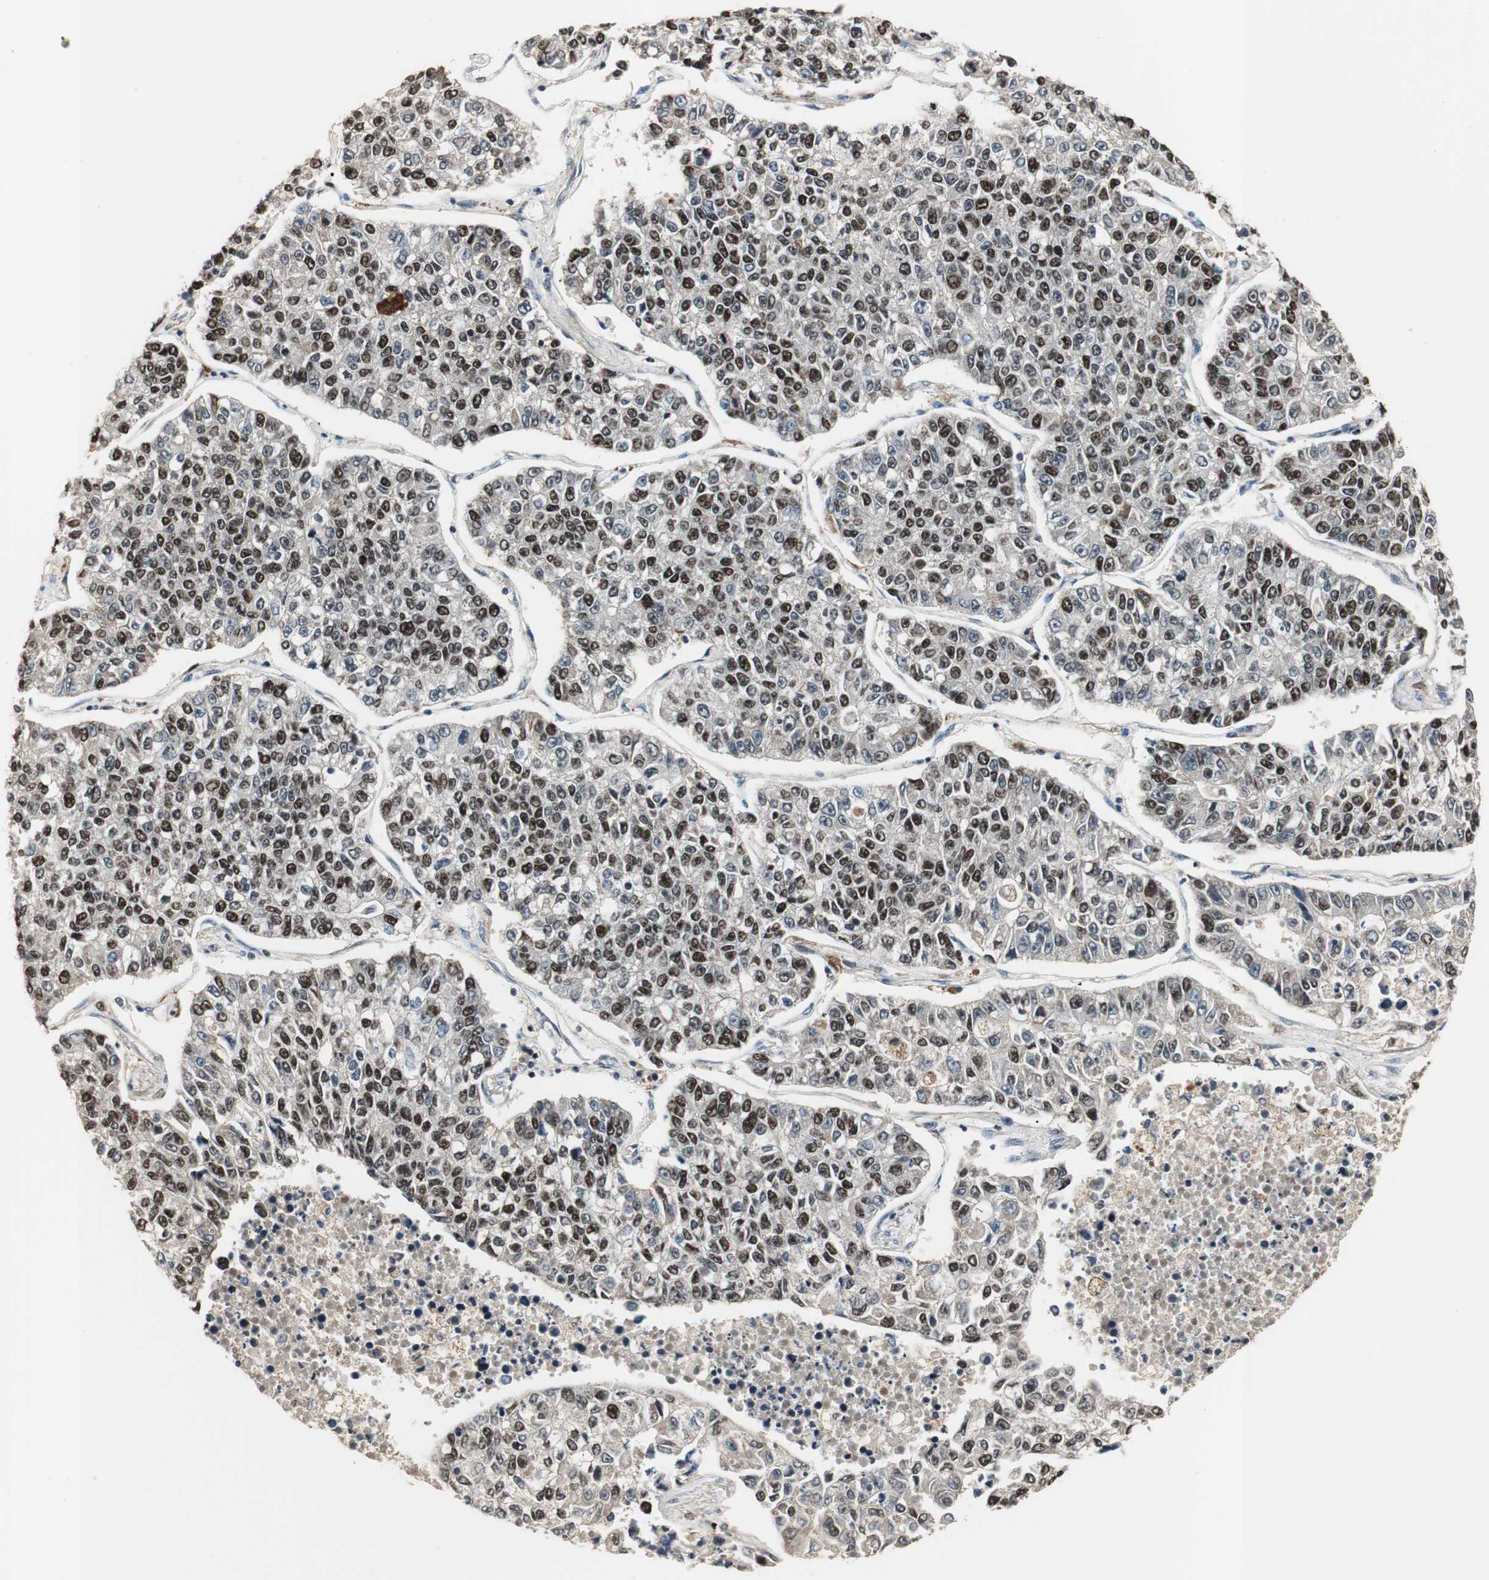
{"staining": {"intensity": "strong", "quantity": "25%-75%", "location": "nuclear"}, "tissue": "lung cancer", "cell_type": "Tumor cells", "image_type": "cancer", "snomed": [{"axis": "morphology", "description": "Adenocarcinoma, NOS"}, {"axis": "topography", "description": "Lung"}], "caption": "Protein staining of lung cancer (adenocarcinoma) tissue shows strong nuclear expression in approximately 25%-75% of tumor cells. The protein of interest is stained brown, and the nuclei are stained in blue (DAB IHC with brightfield microscopy, high magnification).", "gene": "FEN1", "patient": {"sex": "male", "age": 49}}